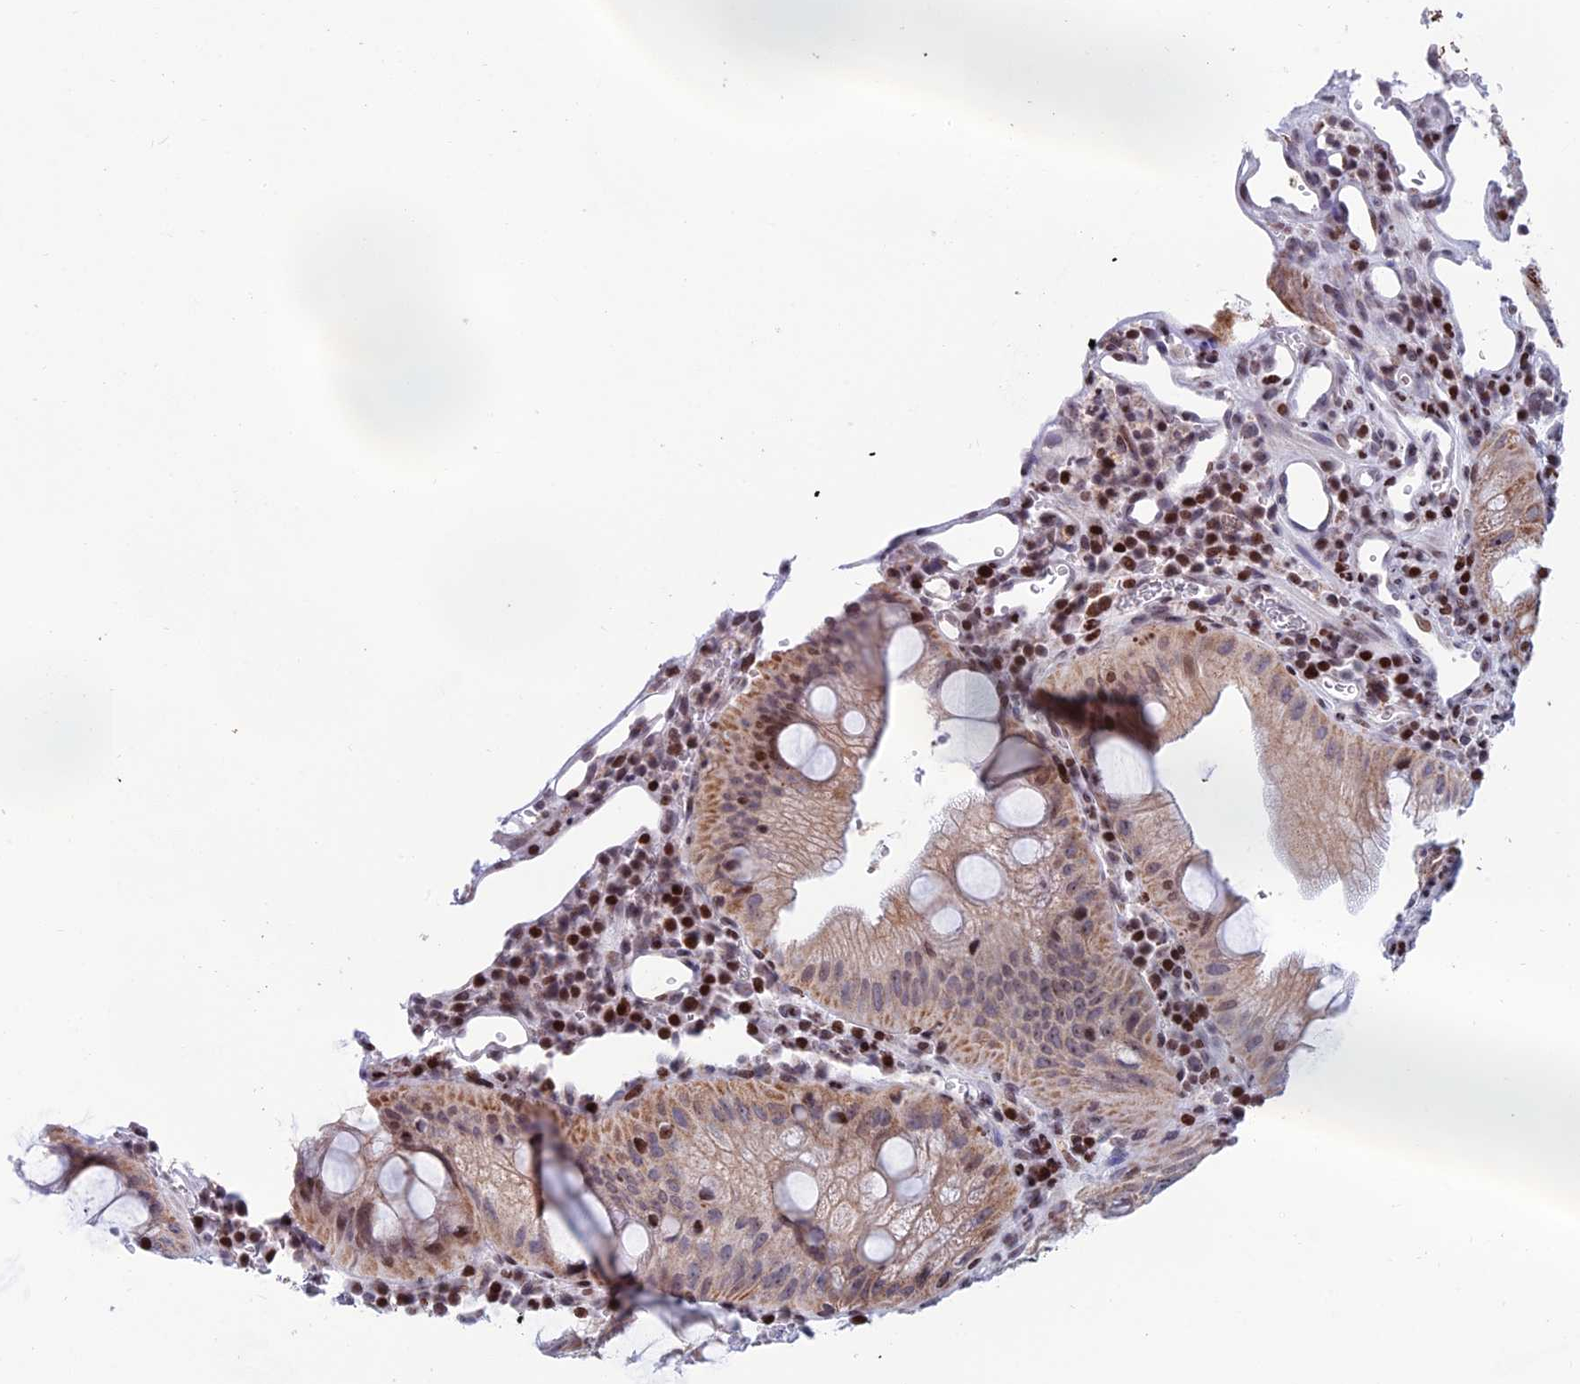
{"staining": {"intensity": "strong", "quantity": ">75%", "location": "cytoplasmic/membranous"}, "tissue": "colorectal cancer", "cell_type": "Tumor cells", "image_type": "cancer", "snomed": [{"axis": "morphology", "description": "Adenocarcinoma, NOS"}, {"axis": "topography", "description": "Rectum"}], "caption": "Approximately >75% of tumor cells in adenocarcinoma (colorectal) exhibit strong cytoplasmic/membranous protein staining as visualized by brown immunohistochemical staining.", "gene": "AFF3", "patient": {"sex": "male", "age": 63}}